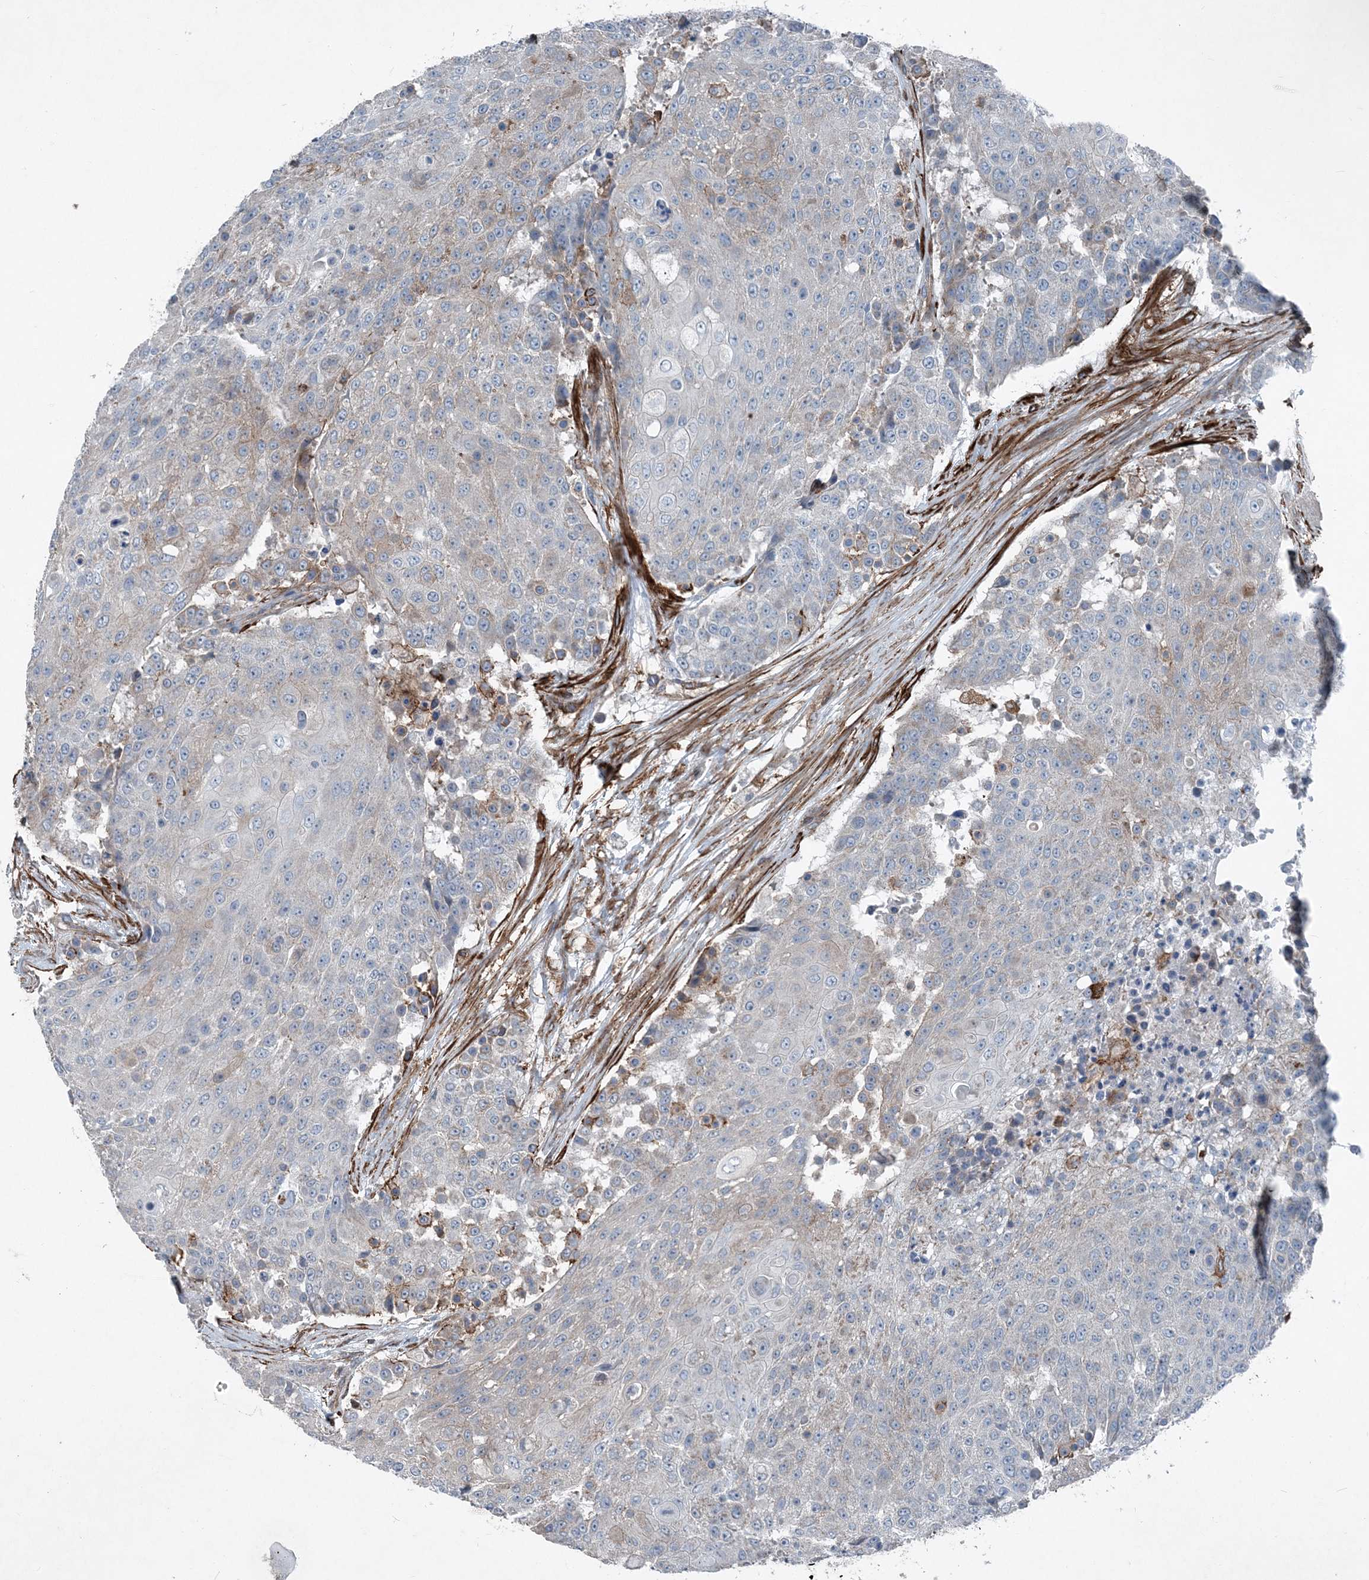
{"staining": {"intensity": "moderate", "quantity": "<25%", "location": "cytoplasmic/membranous"}, "tissue": "urothelial cancer", "cell_type": "Tumor cells", "image_type": "cancer", "snomed": [{"axis": "morphology", "description": "Urothelial carcinoma, High grade"}, {"axis": "topography", "description": "Urinary bladder"}], "caption": "Protein analysis of high-grade urothelial carcinoma tissue displays moderate cytoplasmic/membranous positivity in about <25% of tumor cells.", "gene": "DGUOK", "patient": {"sex": "female", "age": 63}}